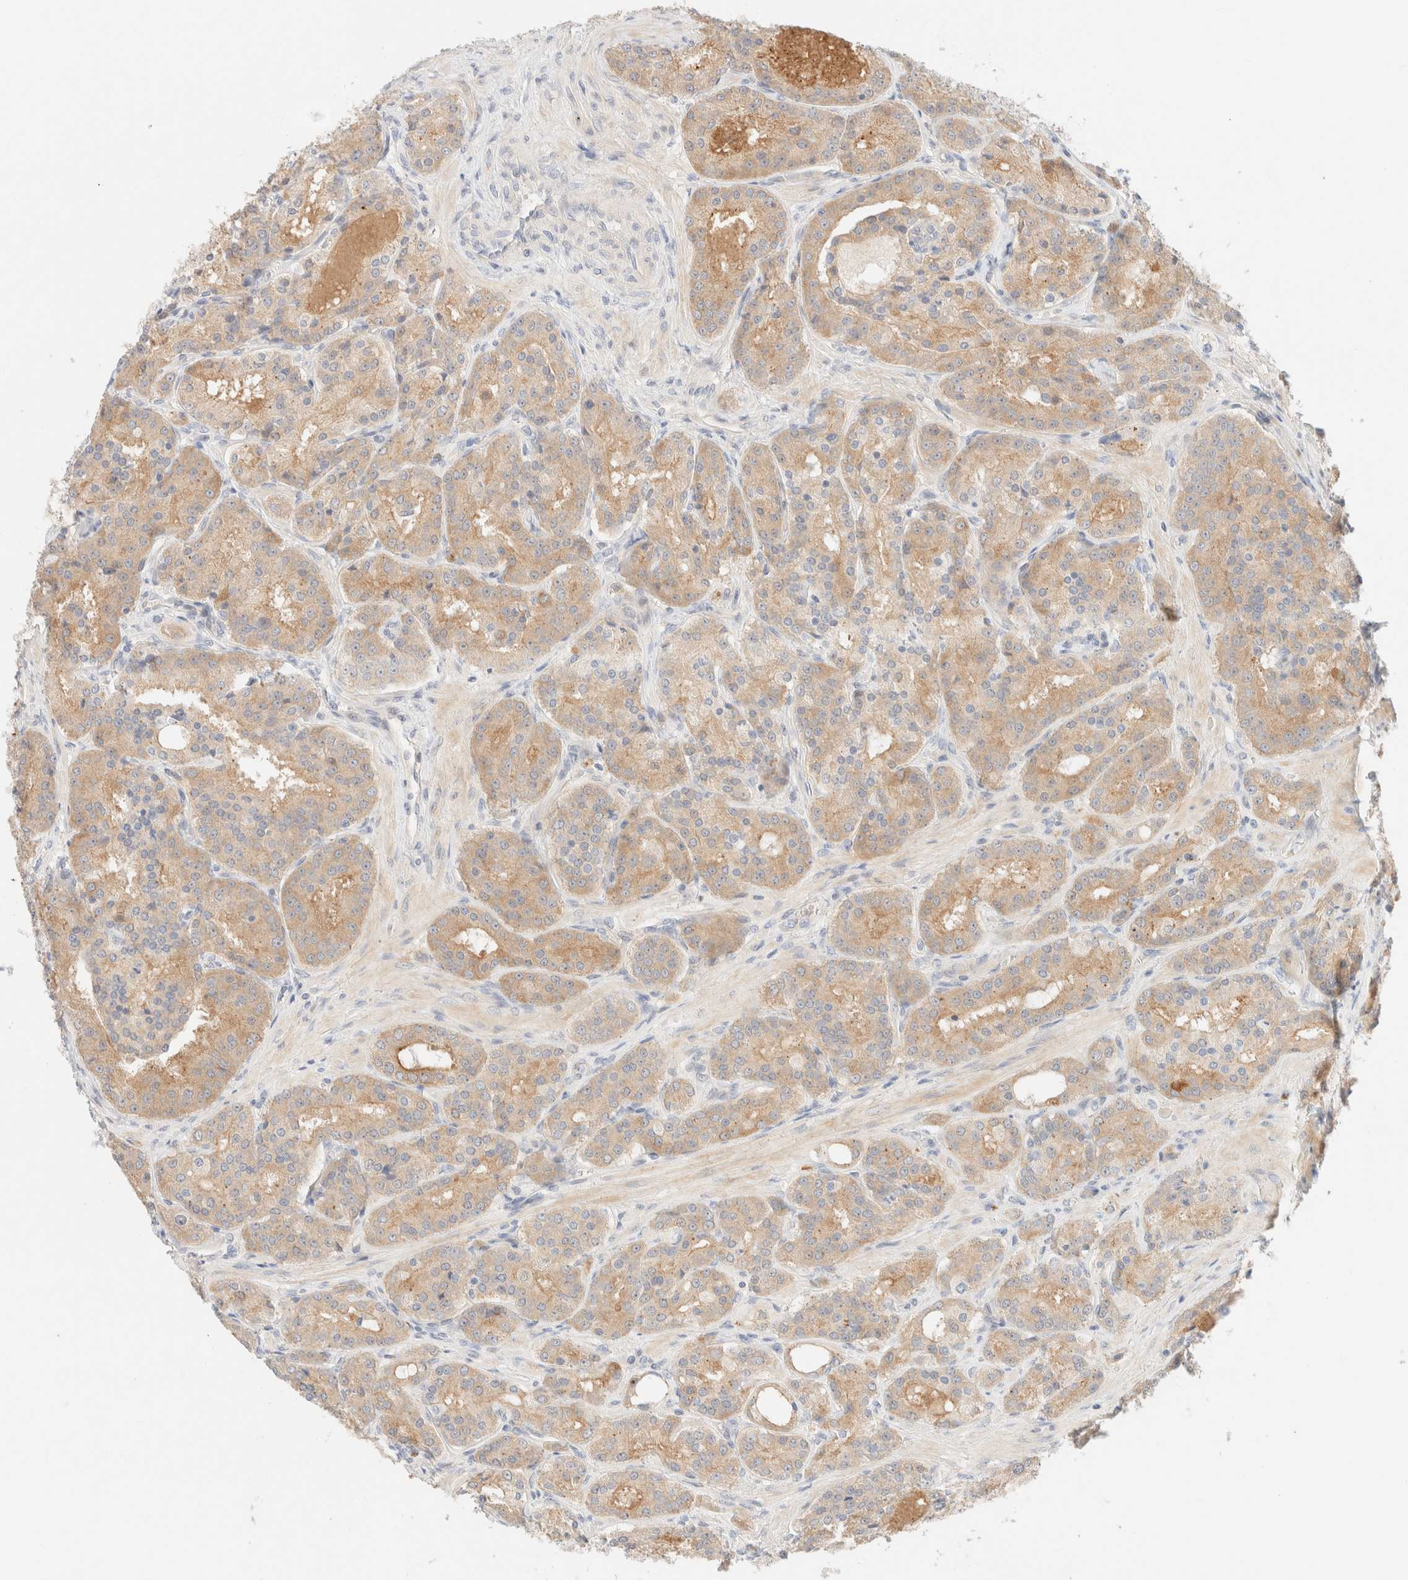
{"staining": {"intensity": "moderate", "quantity": ">75%", "location": "cytoplasmic/membranous"}, "tissue": "prostate cancer", "cell_type": "Tumor cells", "image_type": "cancer", "snomed": [{"axis": "morphology", "description": "Adenocarcinoma, High grade"}, {"axis": "topography", "description": "Prostate"}], "caption": "Adenocarcinoma (high-grade) (prostate) tissue reveals moderate cytoplasmic/membranous positivity in about >75% of tumor cells, visualized by immunohistochemistry.", "gene": "SGSM2", "patient": {"sex": "male", "age": 60}}